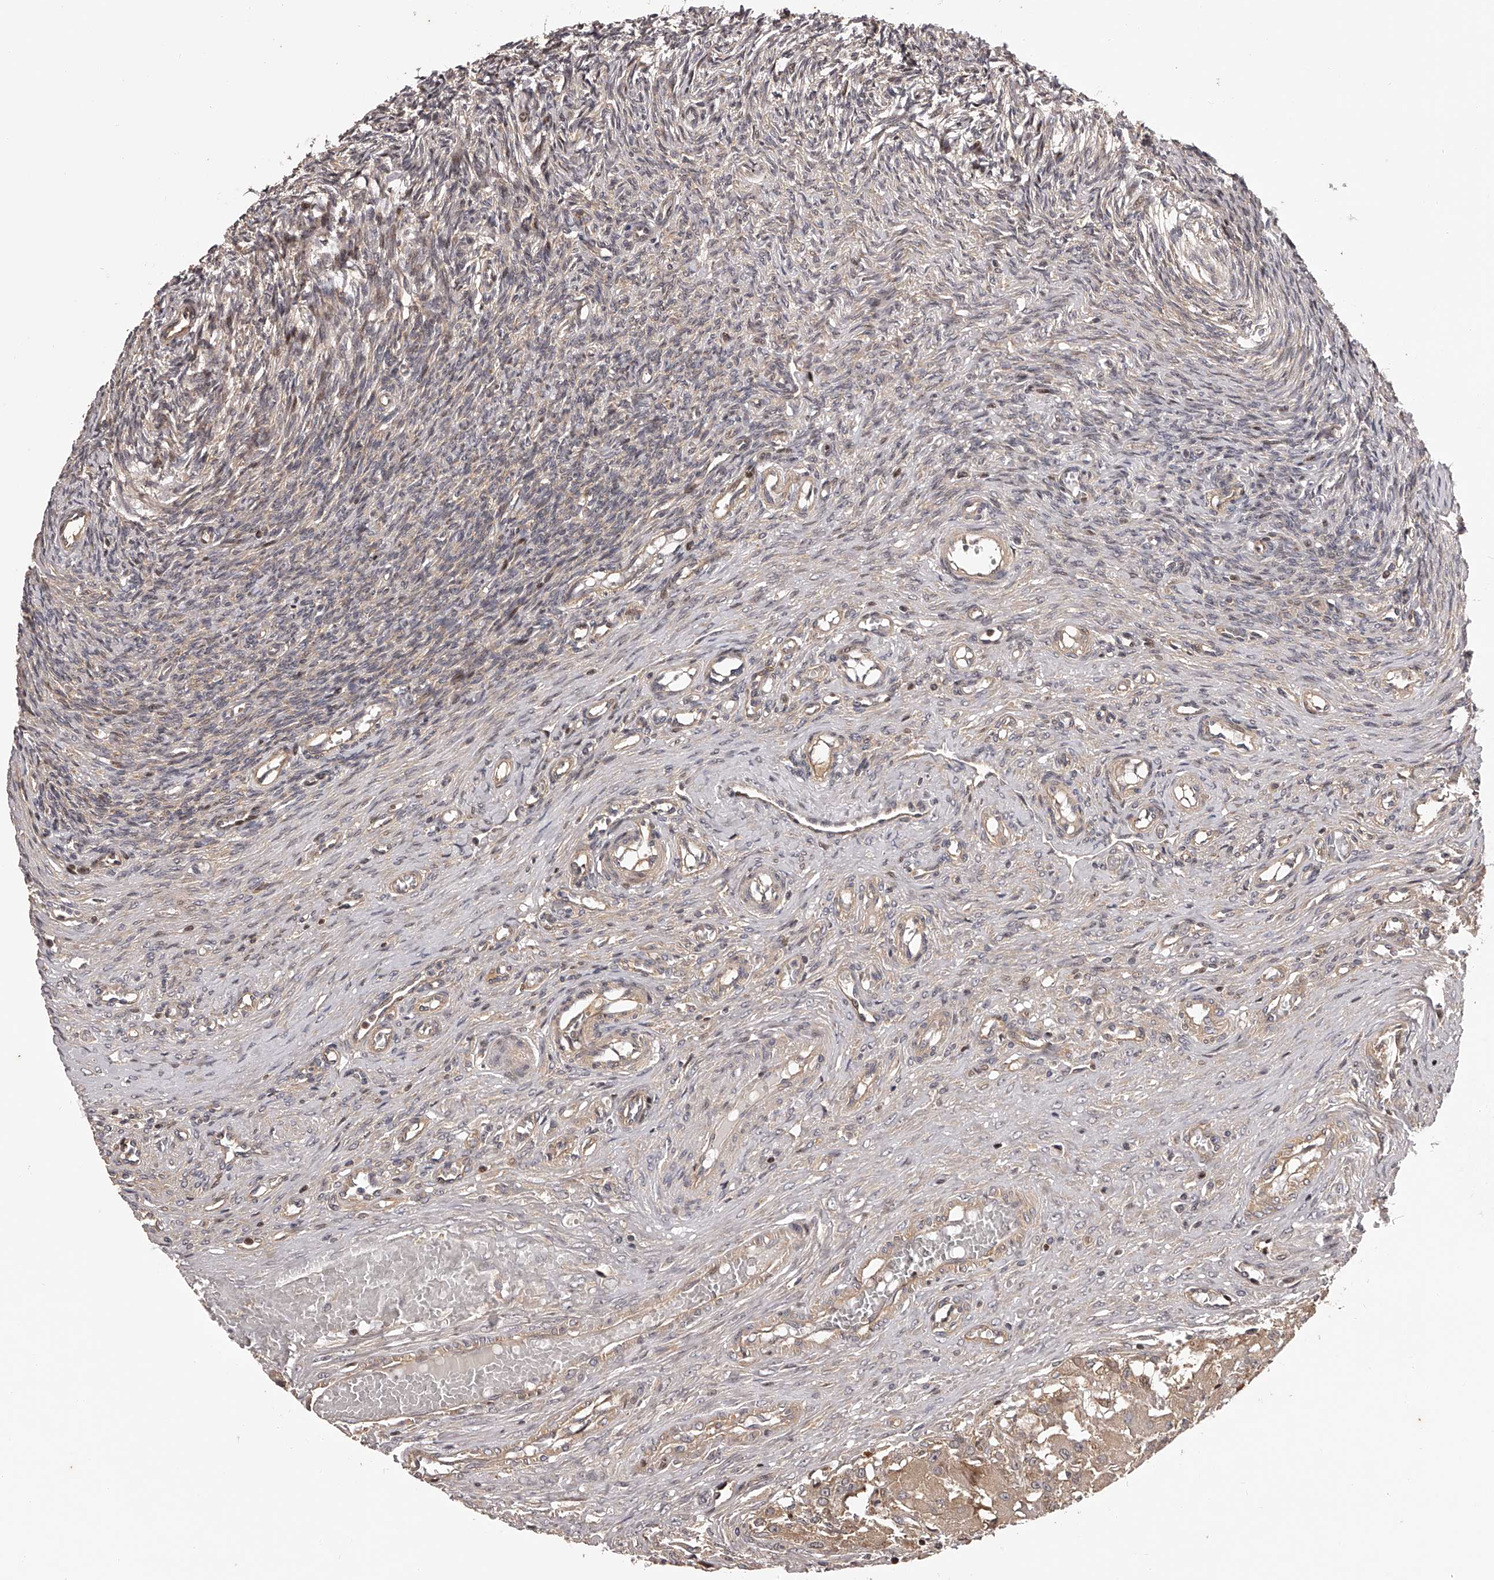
{"staining": {"intensity": "strong", "quantity": ">75%", "location": "cytoplasmic/membranous"}, "tissue": "ovary", "cell_type": "Follicle cells", "image_type": "normal", "snomed": [{"axis": "morphology", "description": "Adenocarcinoma, NOS"}, {"axis": "topography", "description": "Endometrium"}], "caption": "Strong cytoplasmic/membranous protein staining is identified in approximately >75% of follicle cells in ovary.", "gene": "PFDN2", "patient": {"sex": "female", "age": 32}}